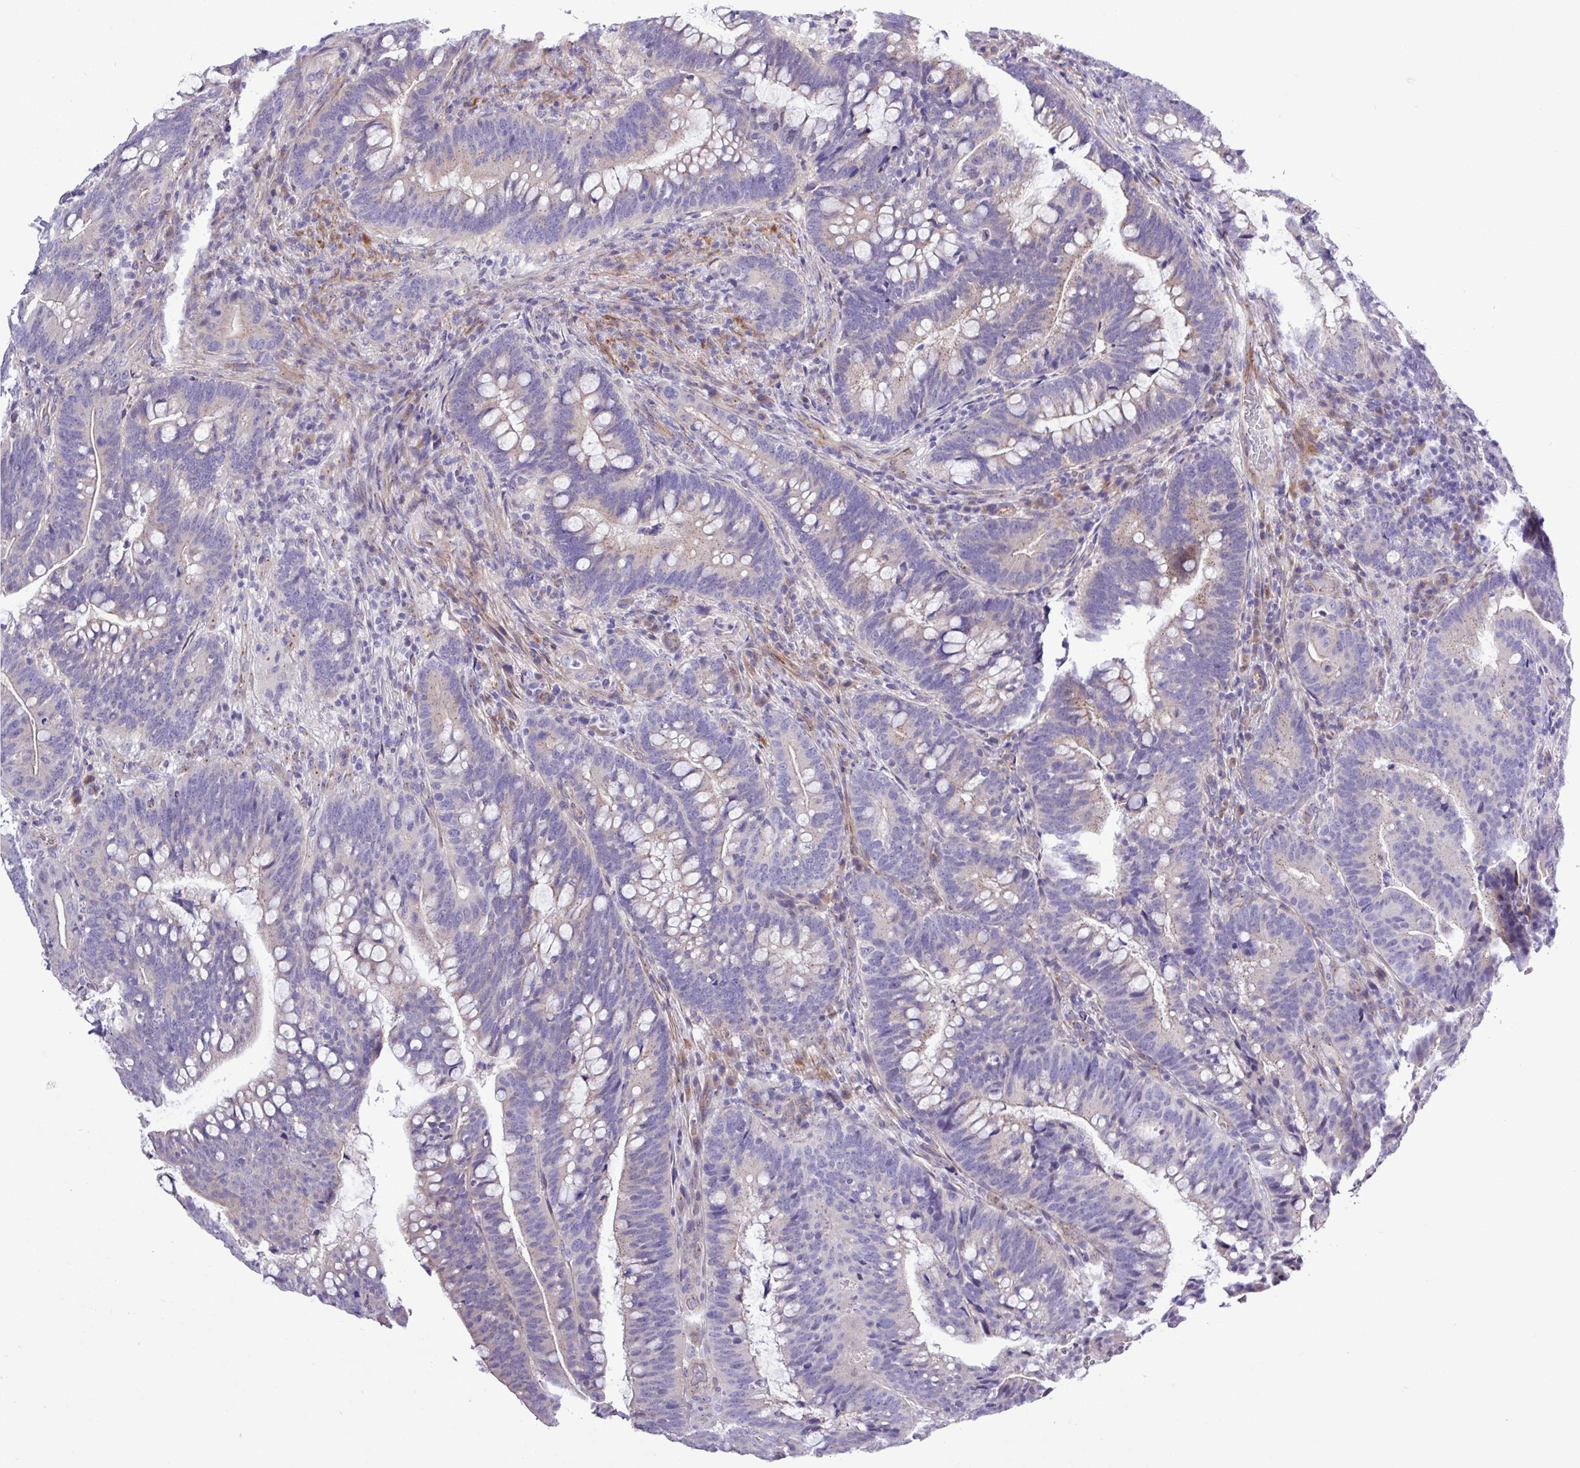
{"staining": {"intensity": "negative", "quantity": "none", "location": "none"}, "tissue": "colorectal cancer", "cell_type": "Tumor cells", "image_type": "cancer", "snomed": [{"axis": "morphology", "description": "Adenocarcinoma, NOS"}, {"axis": "topography", "description": "Colon"}], "caption": "Immunohistochemistry (IHC) photomicrograph of neoplastic tissue: adenocarcinoma (colorectal) stained with DAB (3,3'-diaminobenzidine) displays no significant protein expression in tumor cells. (DAB (3,3'-diaminobenzidine) immunohistochemistry (IHC) visualized using brightfield microscopy, high magnification).", "gene": "SPINK8", "patient": {"sex": "female", "age": 66}}